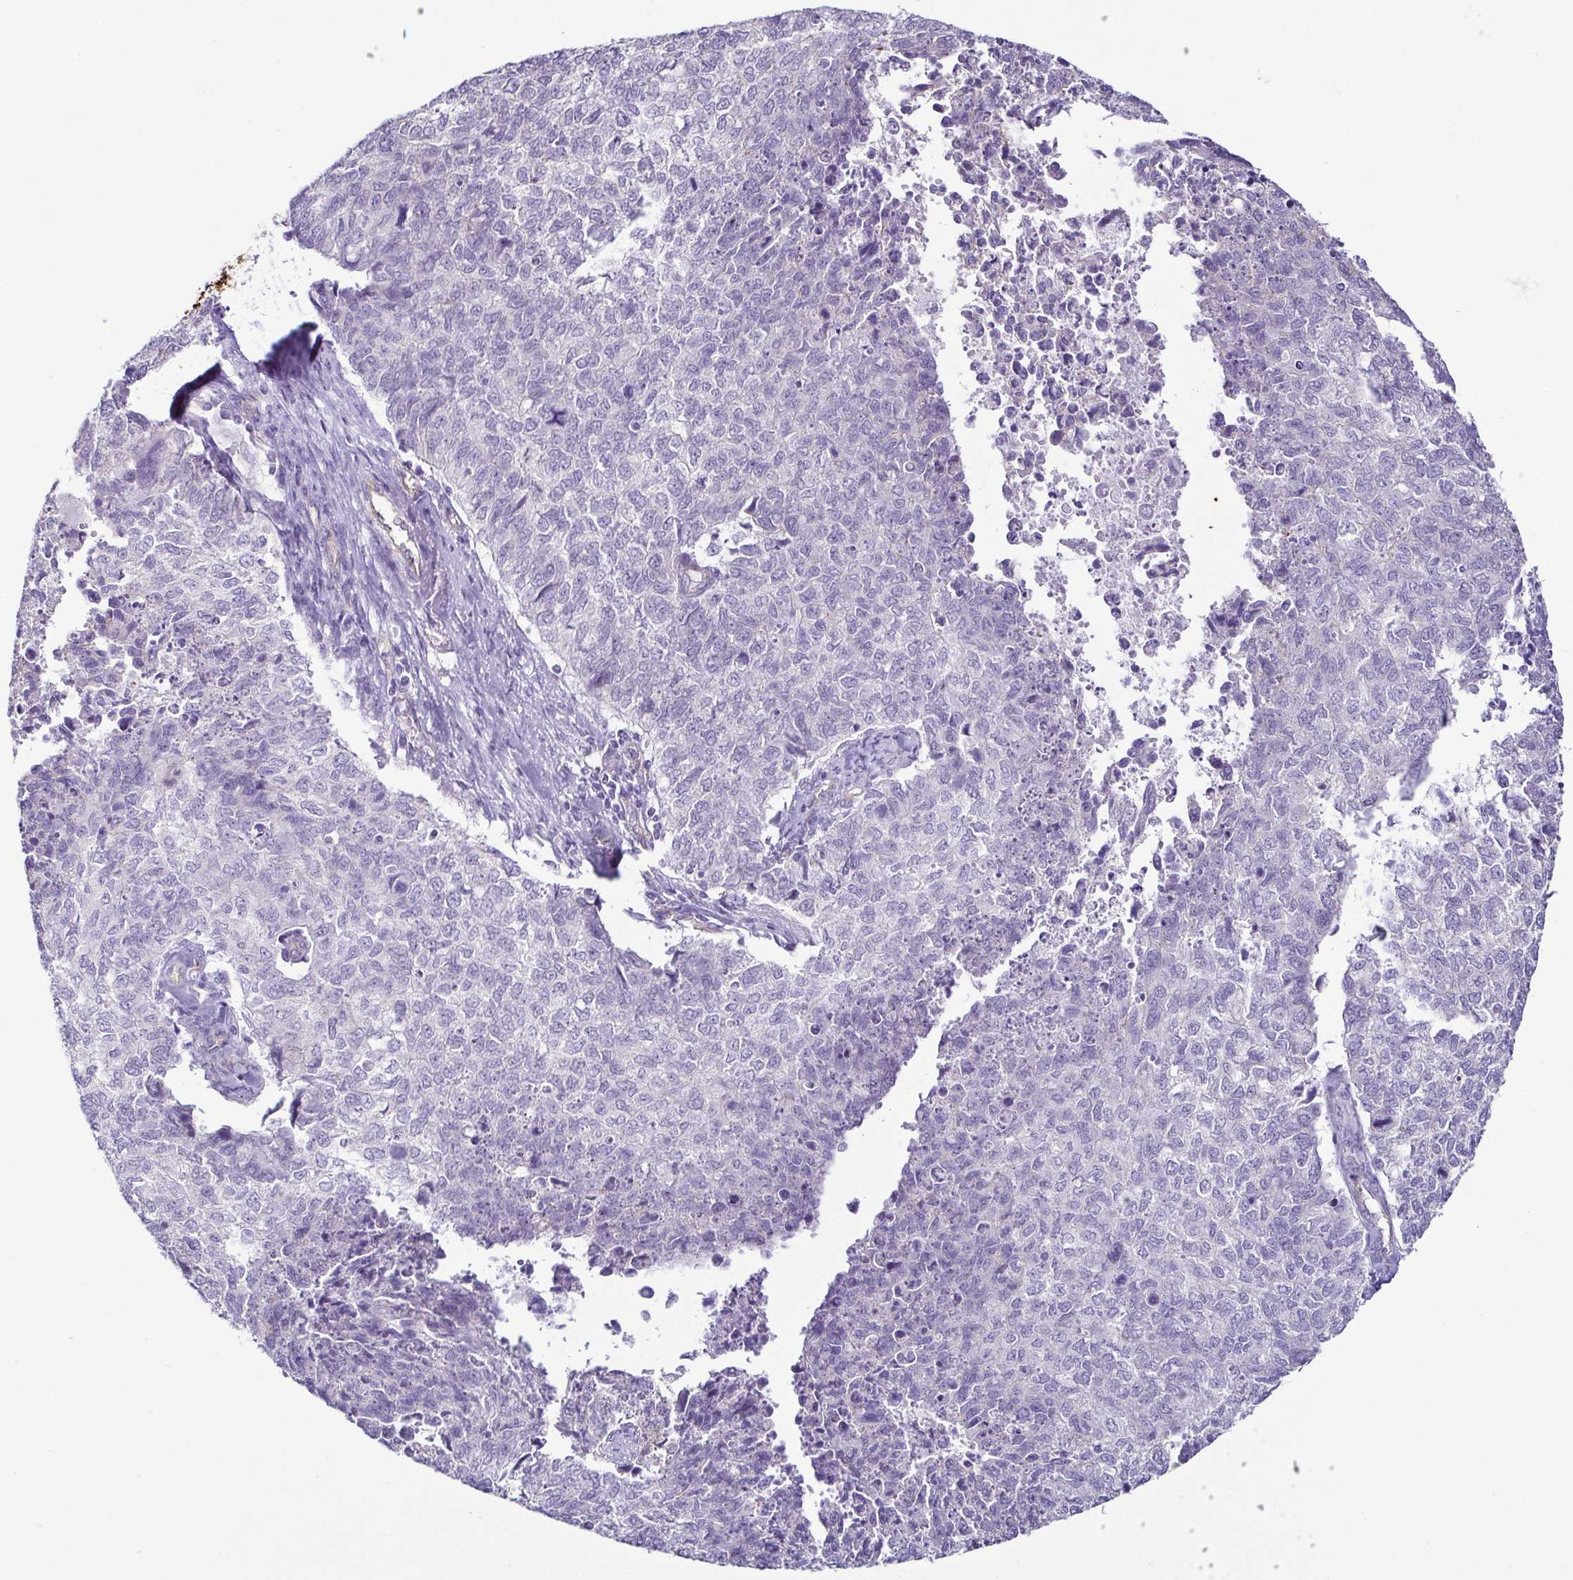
{"staining": {"intensity": "negative", "quantity": "none", "location": "none"}, "tissue": "cervical cancer", "cell_type": "Tumor cells", "image_type": "cancer", "snomed": [{"axis": "morphology", "description": "Adenocarcinoma, NOS"}, {"axis": "topography", "description": "Cervix"}], "caption": "Immunohistochemical staining of adenocarcinoma (cervical) reveals no significant positivity in tumor cells.", "gene": "CASP14", "patient": {"sex": "female", "age": 63}}